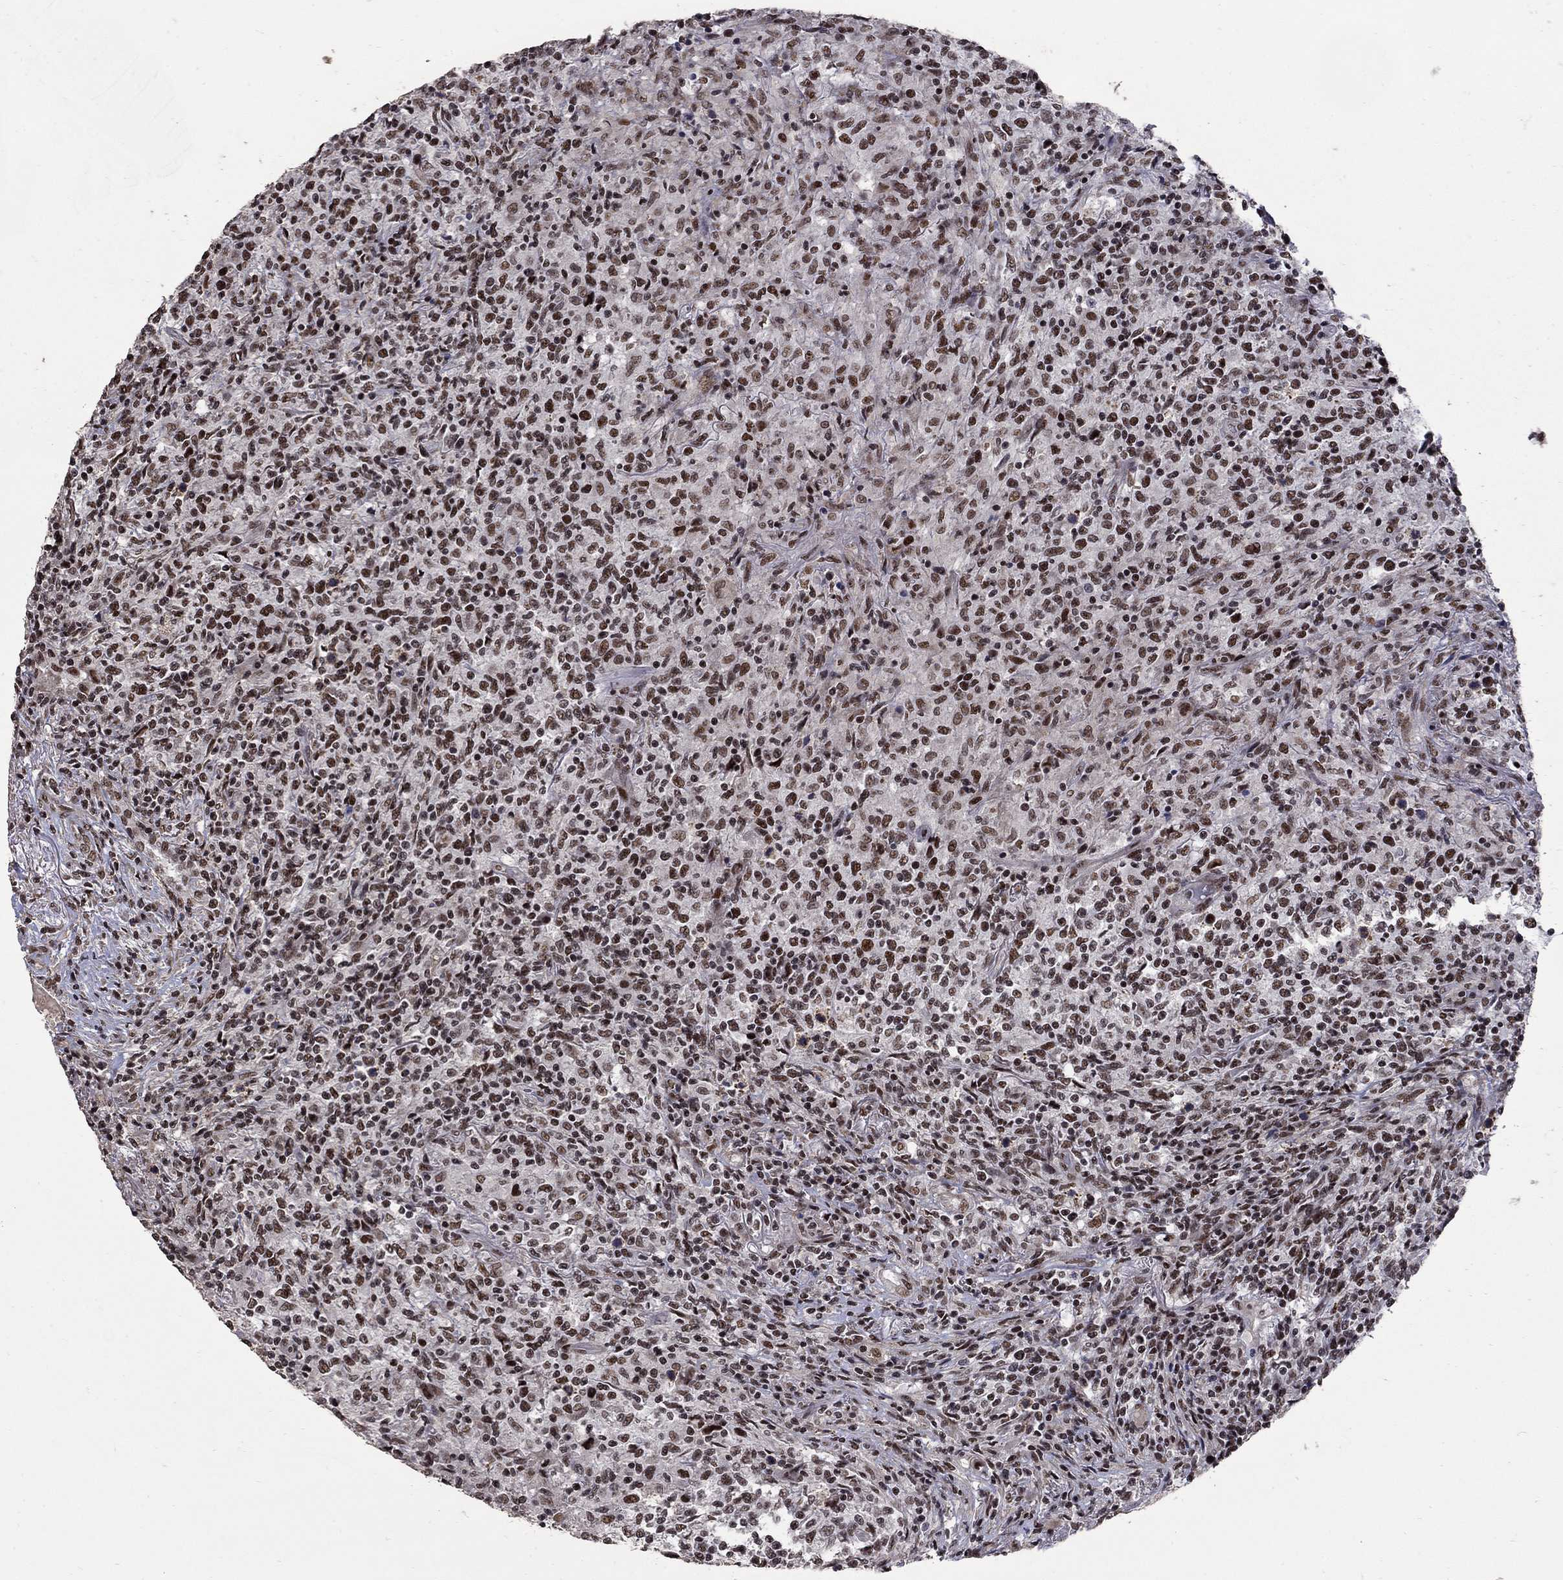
{"staining": {"intensity": "moderate", "quantity": ">75%", "location": "nuclear"}, "tissue": "lymphoma", "cell_type": "Tumor cells", "image_type": "cancer", "snomed": [{"axis": "morphology", "description": "Malignant lymphoma, non-Hodgkin's type, High grade"}, {"axis": "topography", "description": "Lung"}], "caption": "Immunohistochemical staining of lymphoma reveals moderate nuclear protein positivity in about >75% of tumor cells.", "gene": "PNISR", "patient": {"sex": "male", "age": 79}}